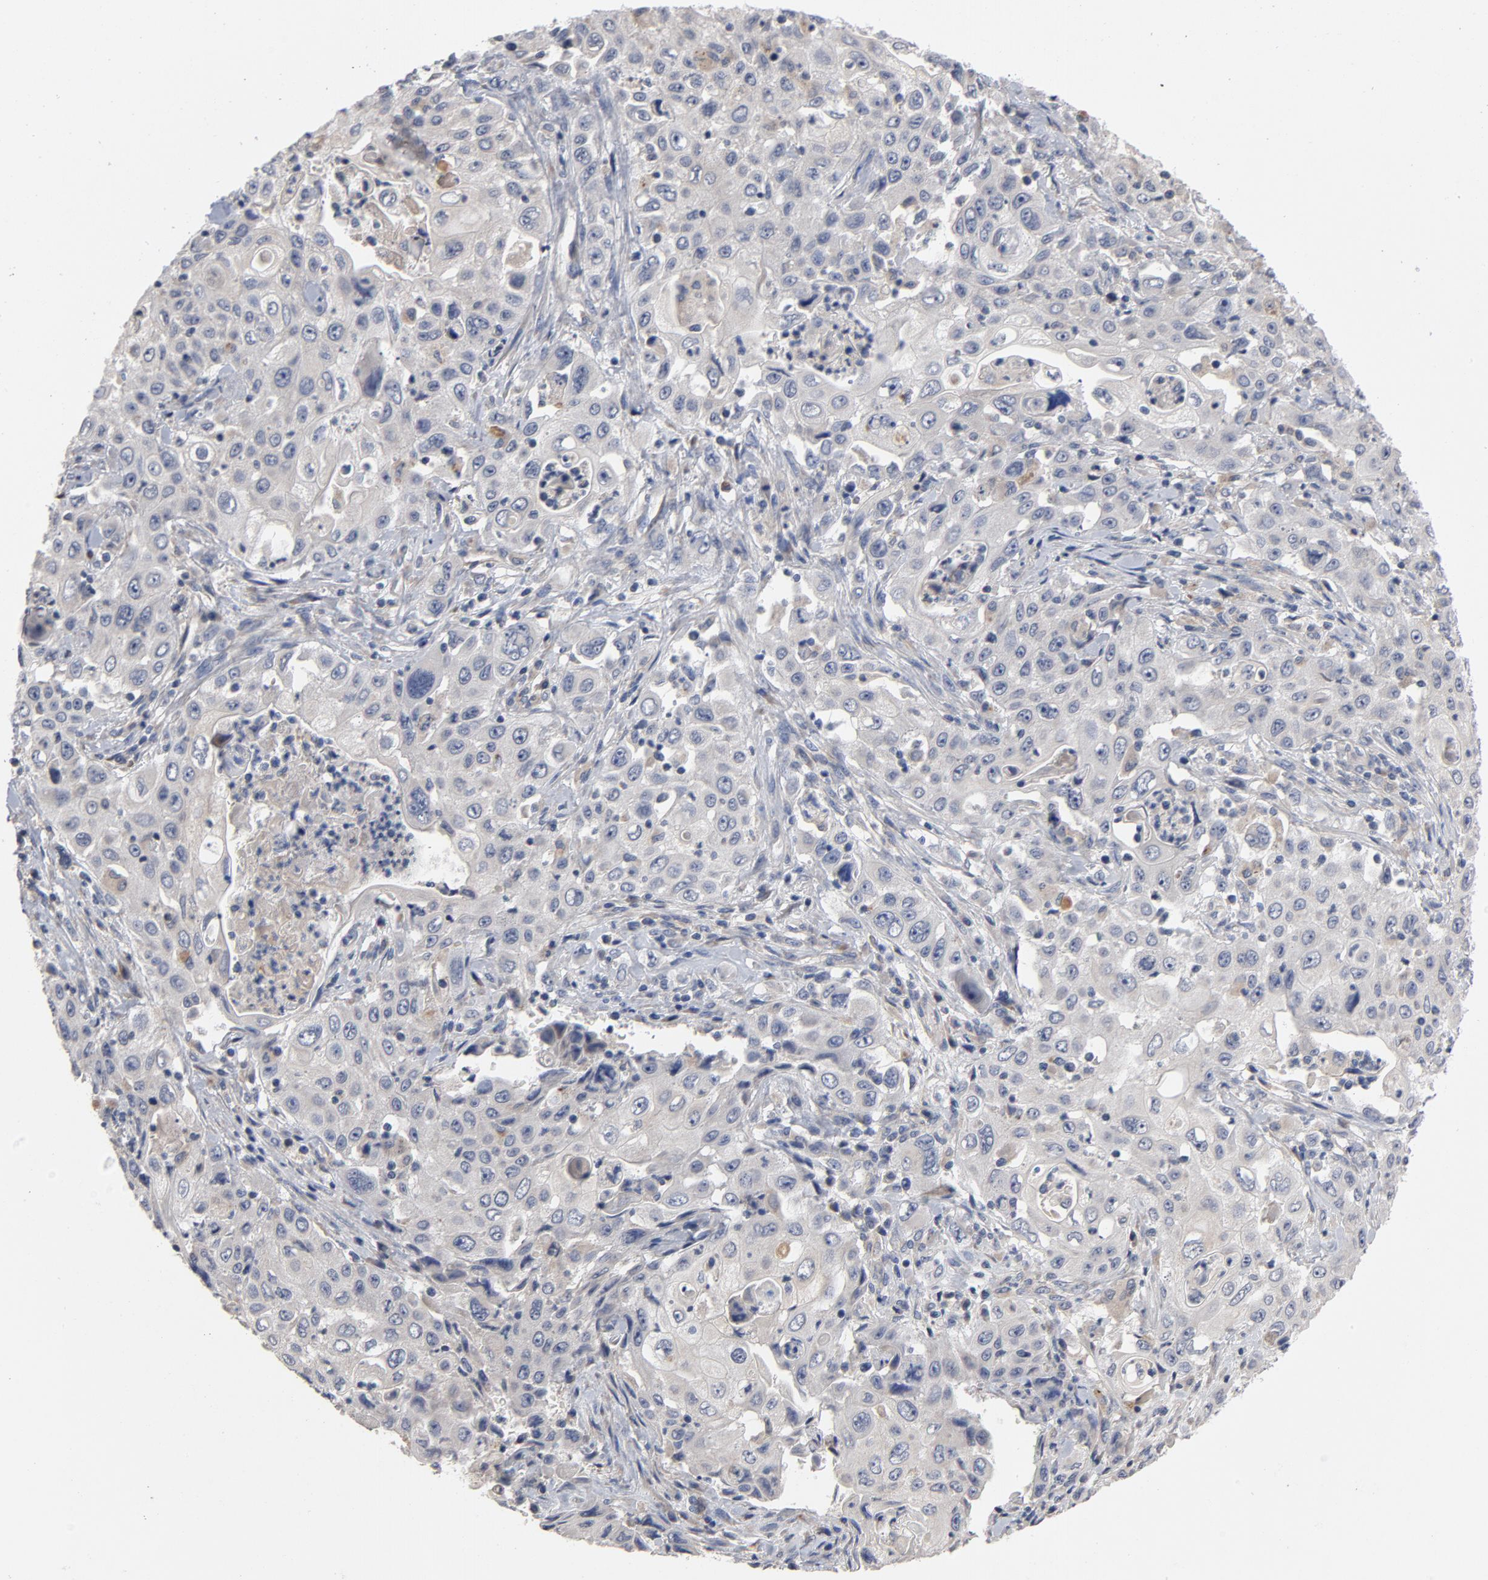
{"staining": {"intensity": "weak", "quantity": "<25%", "location": "cytoplasmic/membranous"}, "tissue": "pancreatic cancer", "cell_type": "Tumor cells", "image_type": "cancer", "snomed": [{"axis": "morphology", "description": "Adenocarcinoma, NOS"}, {"axis": "topography", "description": "Pancreas"}], "caption": "This is an IHC photomicrograph of adenocarcinoma (pancreatic). There is no staining in tumor cells.", "gene": "CCDC134", "patient": {"sex": "male", "age": 70}}